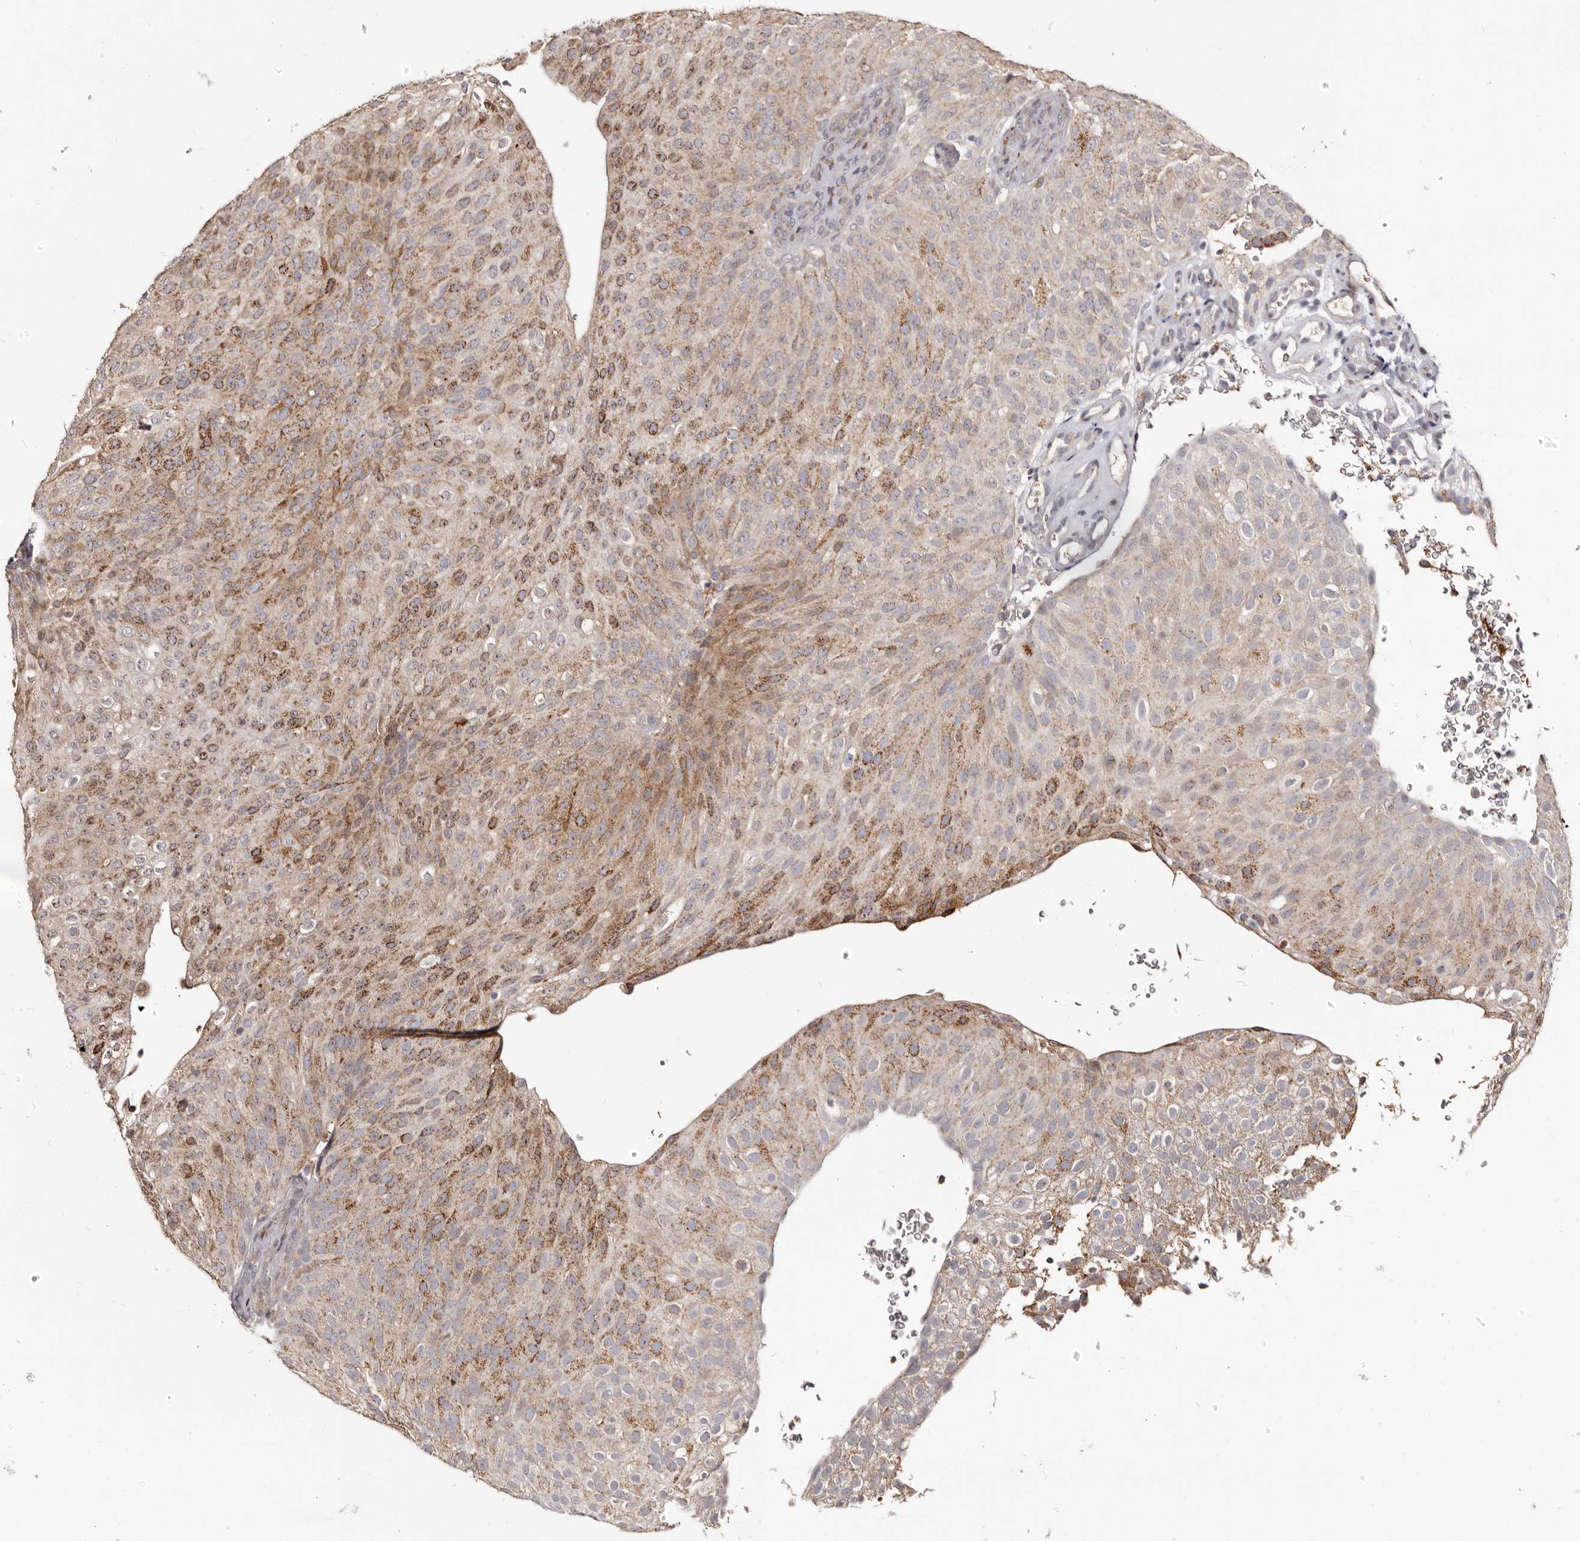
{"staining": {"intensity": "moderate", "quantity": "25%-75%", "location": "cytoplasmic/membranous"}, "tissue": "urothelial cancer", "cell_type": "Tumor cells", "image_type": "cancer", "snomed": [{"axis": "morphology", "description": "Urothelial carcinoma, Low grade"}, {"axis": "topography", "description": "Urinary bladder"}], "caption": "Moderate cytoplasmic/membranous protein staining is identified in about 25%-75% of tumor cells in urothelial cancer.", "gene": "PTAFR", "patient": {"sex": "male", "age": 78}}